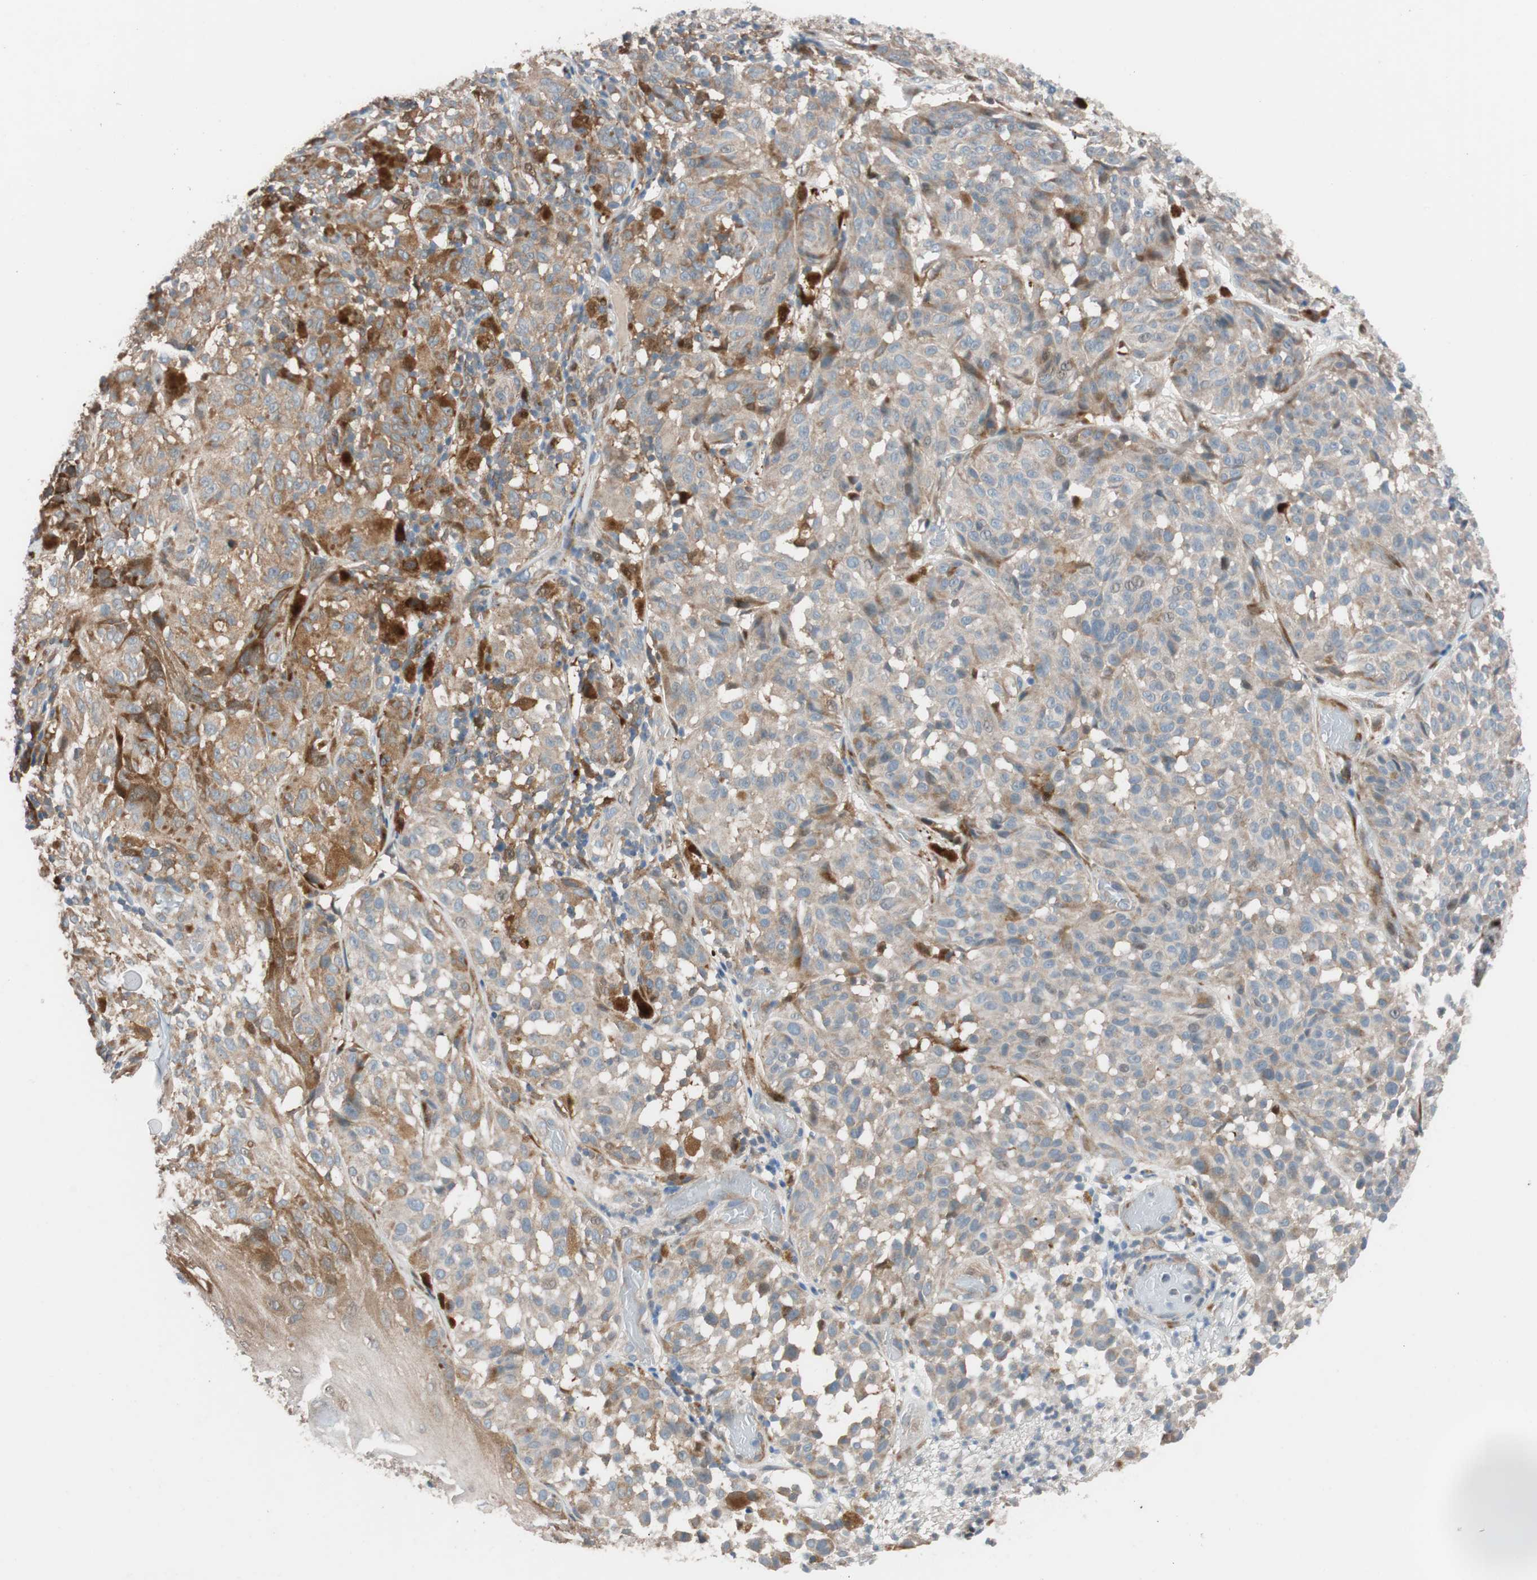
{"staining": {"intensity": "moderate", "quantity": ">75%", "location": "cytoplasmic/membranous"}, "tissue": "melanoma", "cell_type": "Tumor cells", "image_type": "cancer", "snomed": [{"axis": "morphology", "description": "Malignant melanoma, NOS"}, {"axis": "topography", "description": "Skin"}], "caption": "Melanoma stained with a brown dye exhibits moderate cytoplasmic/membranous positive staining in approximately >75% of tumor cells.", "gene": "FAAH", "patient": {"sex": "female", "age": 46}}